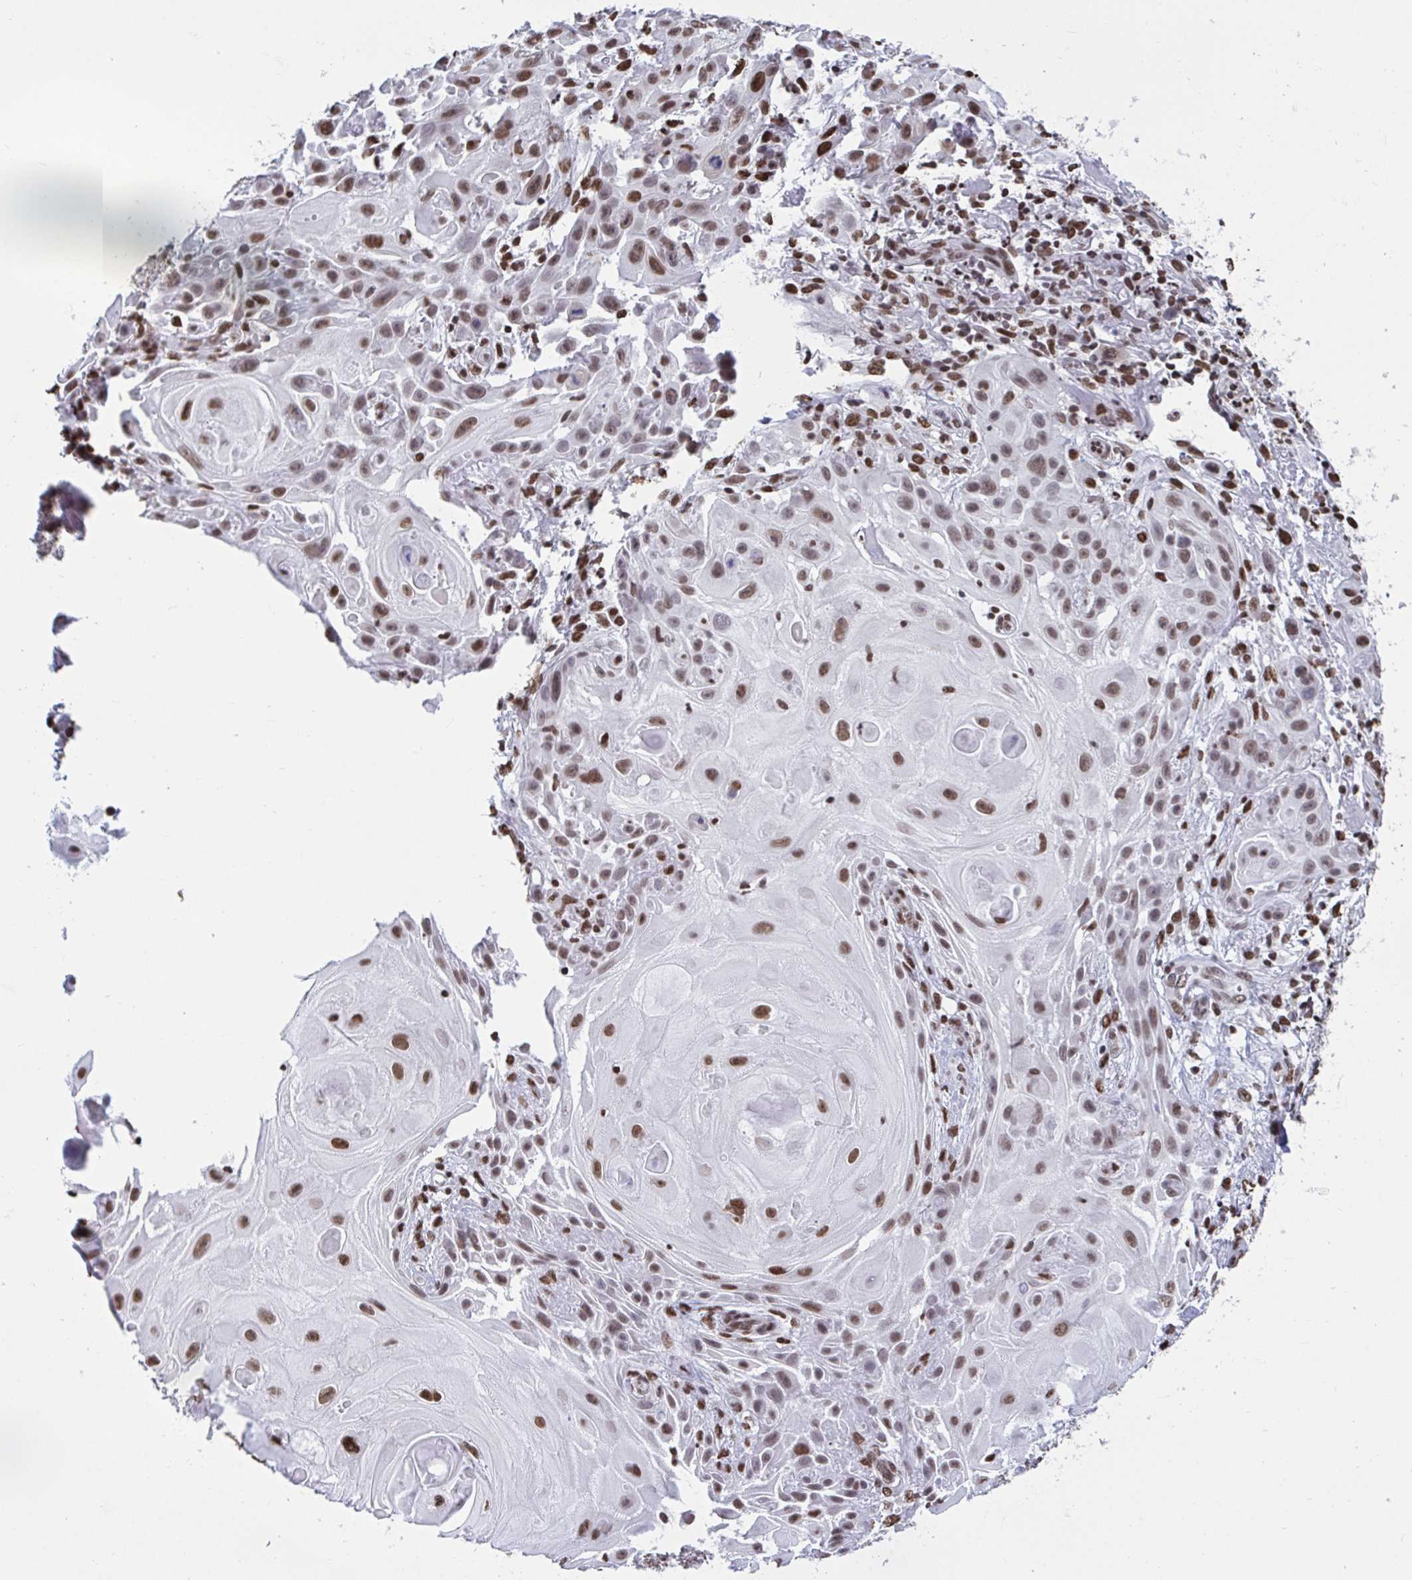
{"staining": {"intensity": "moderate", "quantity": ">75%", "location": "nuclear"}, "tissue": "skin cancer", "cell_type": "Tumor cells", "image_type": "cancer", "snomed": [{"axis": "morphology", "description": "Squamous cell carcinoma, NOS"}, {"axis": "topography", "description": "Skin"}], "caption": "Squamous cell carcinoma (skin) stained with a brown dye shows moderate nuclear positive staining in approximately >75% of tumor cells.", "gene": "HNRNPDL", "patient": {"sex": "female", "age": 91}}